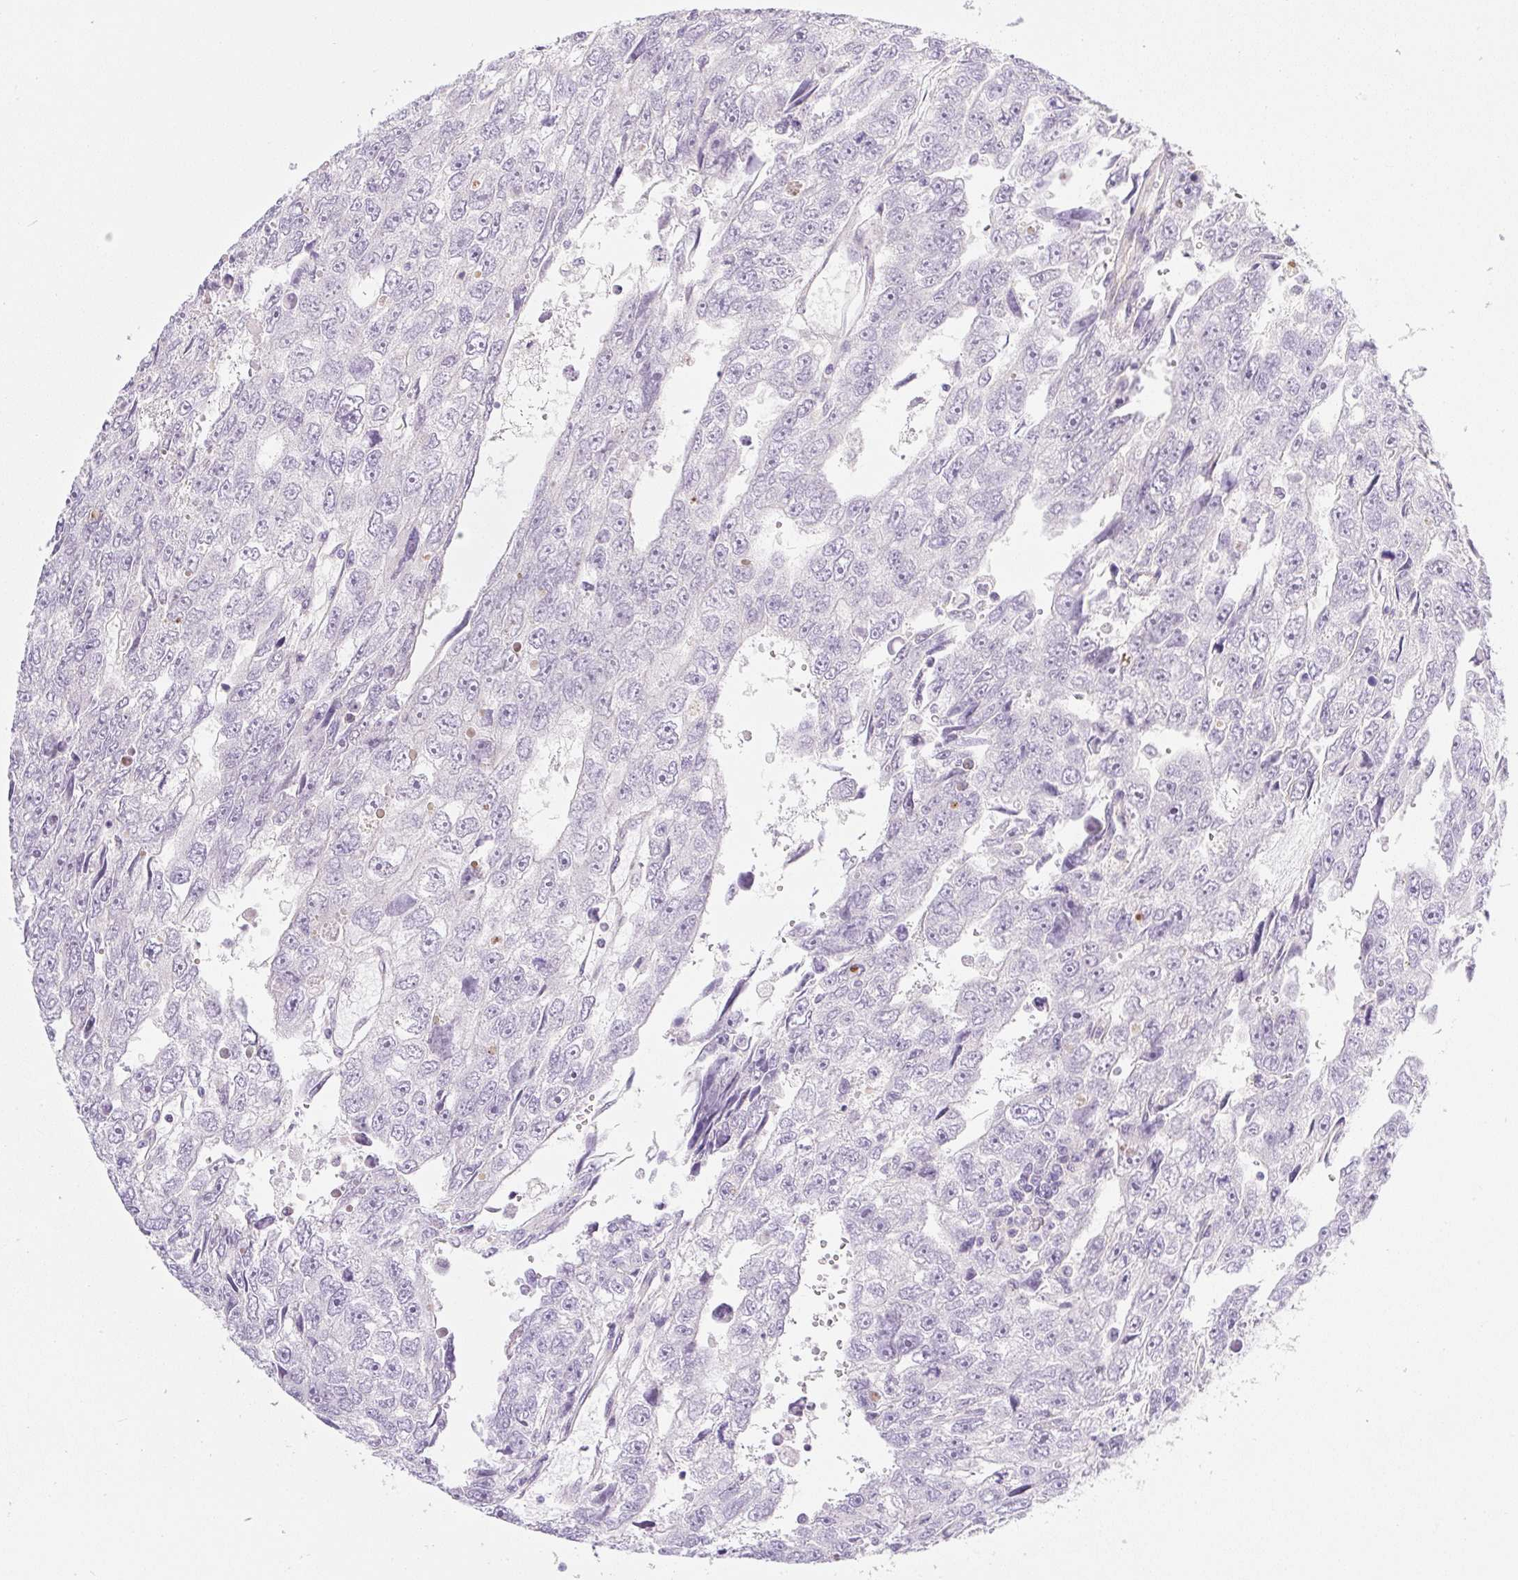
{"staining": {"intensity": "negative", "quantity": "none", "location": "none"}, "tissue": "testis cancer", "cell_type": "Tumor cells", "image_type": "cancer", "snomed": [{"axis": "morphology", "description": "Carcinoma, Embryonal, NOS"}, {"axis": "topography", "description": "Testis"}], "caption": "A histopathology image of human testis embryonal carcinoma is negative for staining in tumor cells.", "gene": "MIA2", "patient": {"sex": "male", "age": 20}}